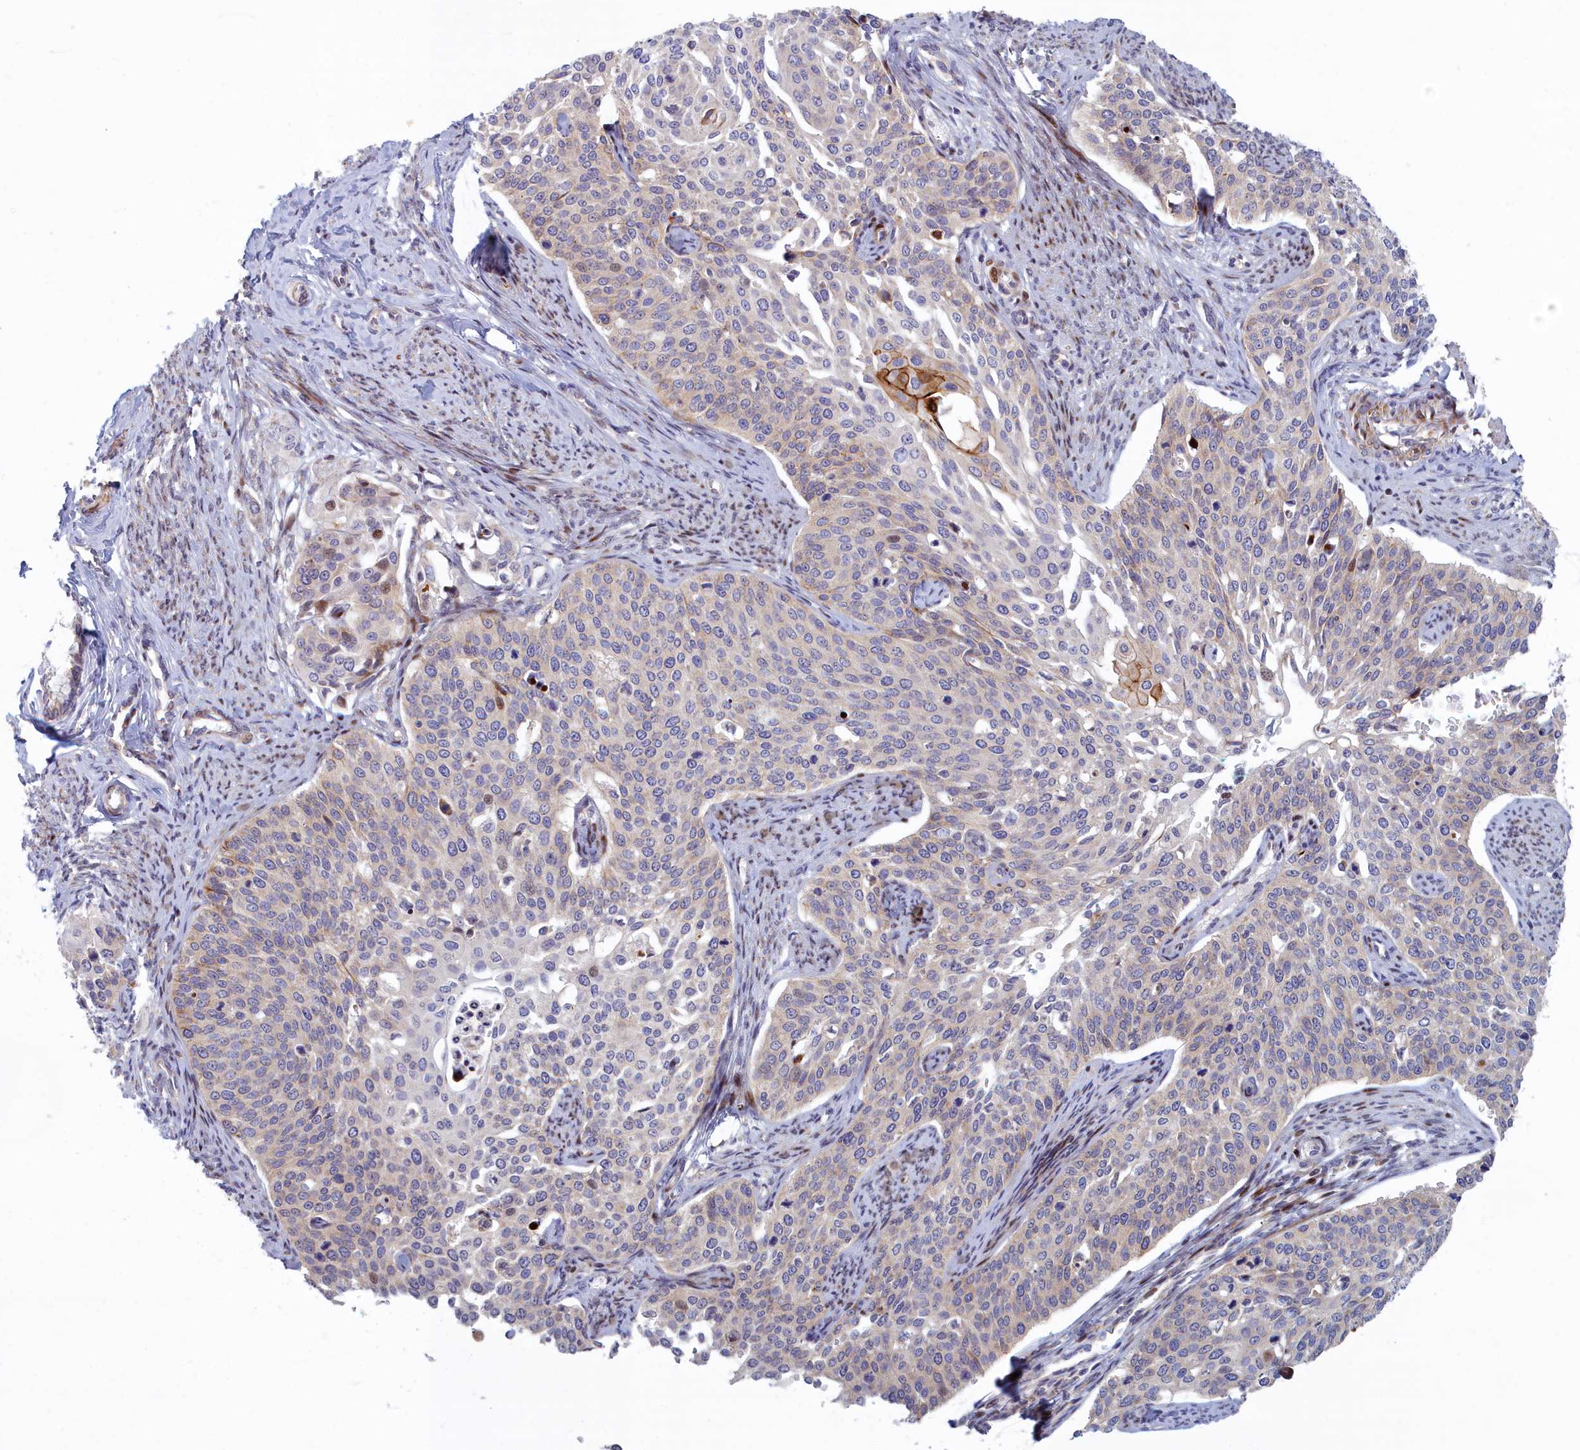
{"staining": {"intensity": "negative", "quantity": "none", "location": "none"}, "tissue": "cervical cancer", "cell_type": "Tumor cells", "image_type": "cancer", "snomed": [{"axis": "morphology", "description": "Squamous cell carcinoma, NOS"}, {"axis": "topography", "description": "Cervix"}], "caption": "Immunohistochemical staining of human cervical cancer exhibits no significant staining in tumor cells. (DAB immunohistochemistry (IHC), high magnification).", "gene": "C15orf40", "patient": {"sex": "female", "age": 44}}